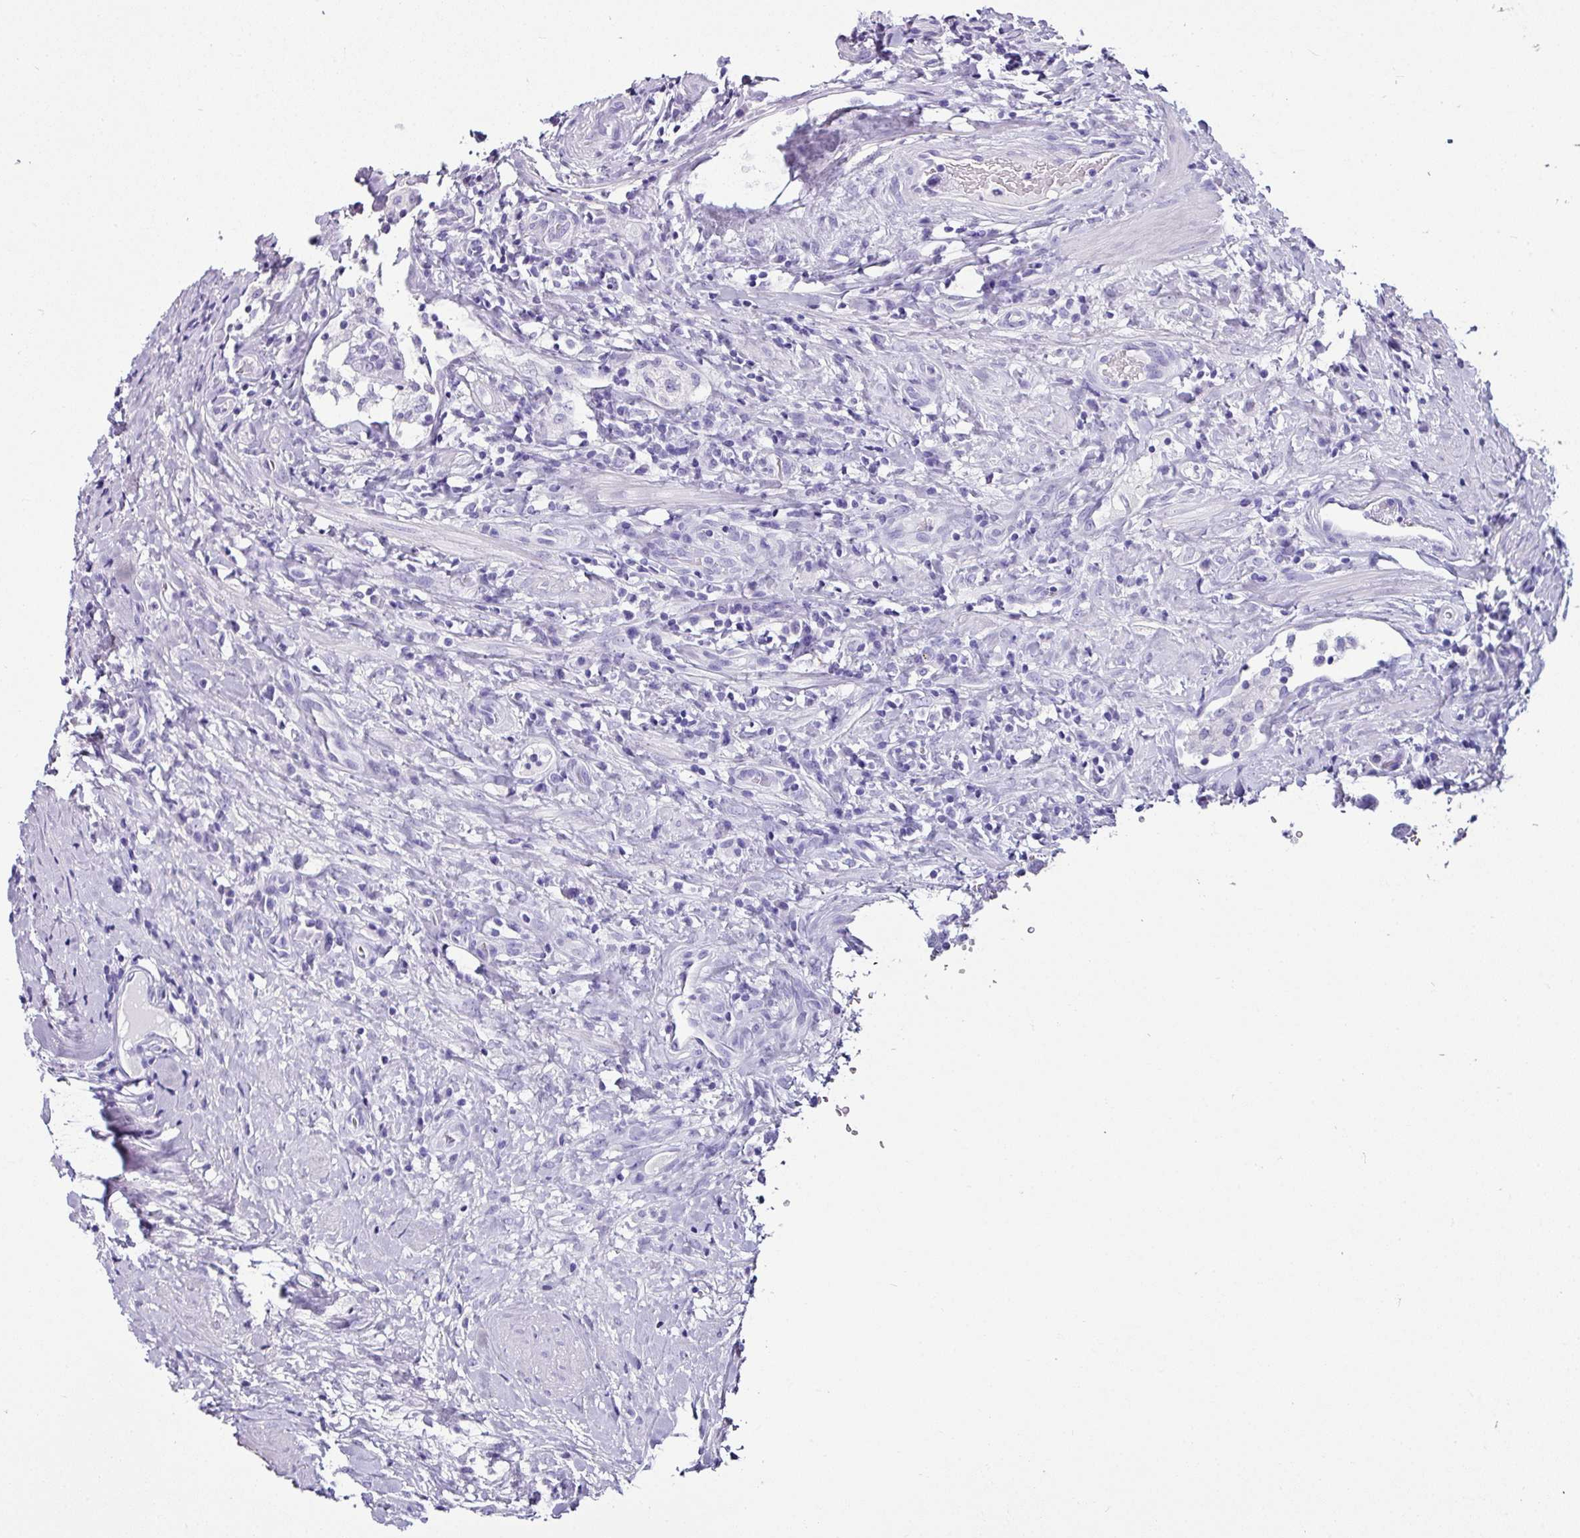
{"staining": {"intensity": "negative", "quantity": "none", "location": "none"}, "tissue": "testis cancer", "cell_type": "Tumor cells", "image_type": "cancer", "snomed": [{"axis": "morphology", "description": "Seminoma, NOS"}, {"axis": "morphology", "description": "Carcinoma, Embryonal, NOS"}, {"axis": "topography", "description": "Testis"}], "caption": "IHC photomicrograph of neoplastic tissue: human testis seminoma stained with DAB (3,3'-diaminobenzidine) shows no significant protein expression in tumor cells.", "gene": "NAPSA", "patient": {"sex": "male", "age": 43}}